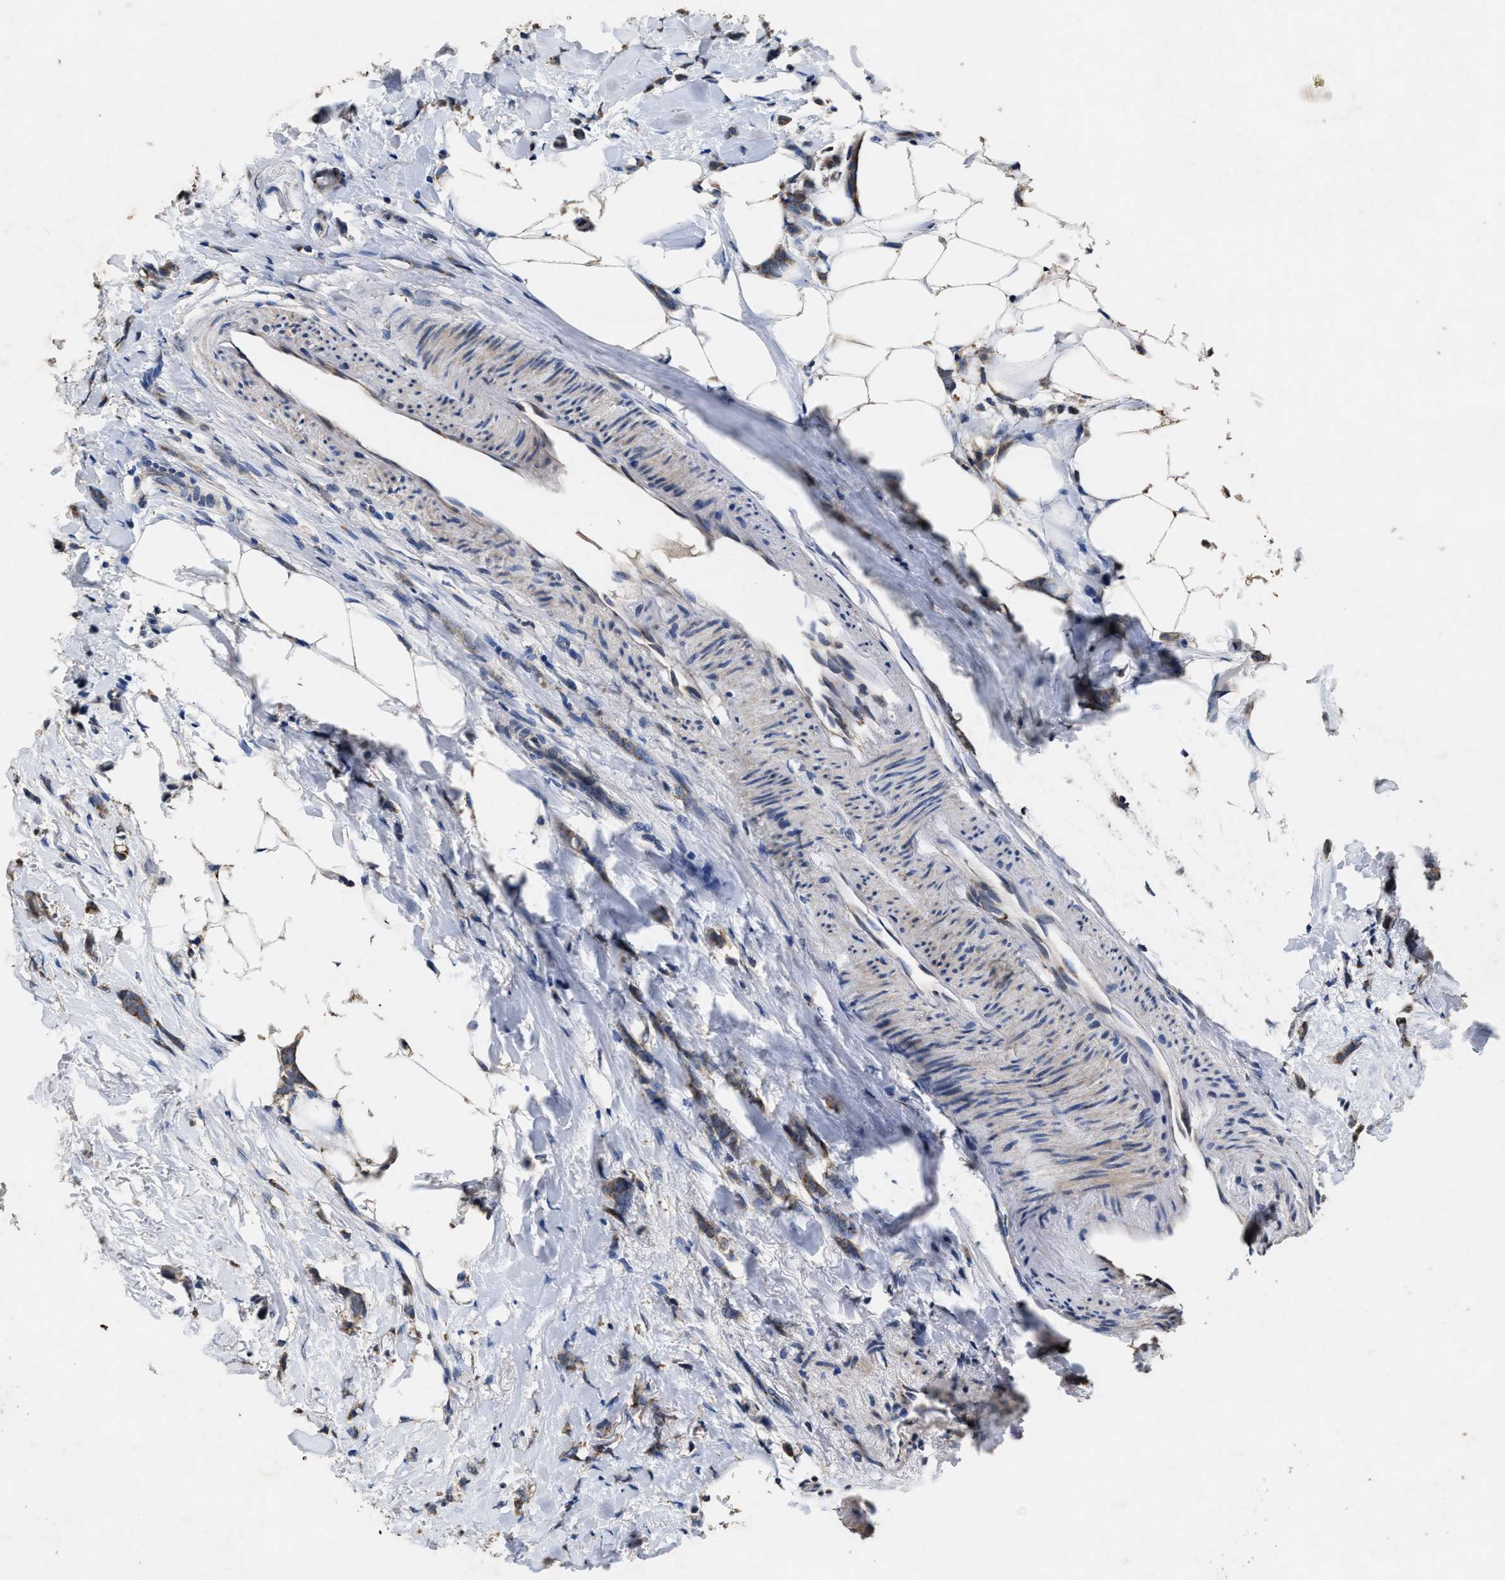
{"staining": {"intensity": "moderate", "quantity": ">75%", "location": "cytoplasmic/membranous"}, "tissue": "breast cancer", "cell_type": "Tumor cells", "image_type": "cancer", "snomed": [{"axis": "morphology", "description": "Lobular carcinoma, in situ"}, {"axis": "morphology", "description": "Lobular carcinoma"}, {"axis": "topography", "description": "Breast"}], "caption": "Protein analysis of breast cancer tissue demonstrates moderate cytoplasmic/membranous expression in approximately >75% of tumor cells.", "gene": "TPST2", "patient": {"sex": "female", "age": 41}}